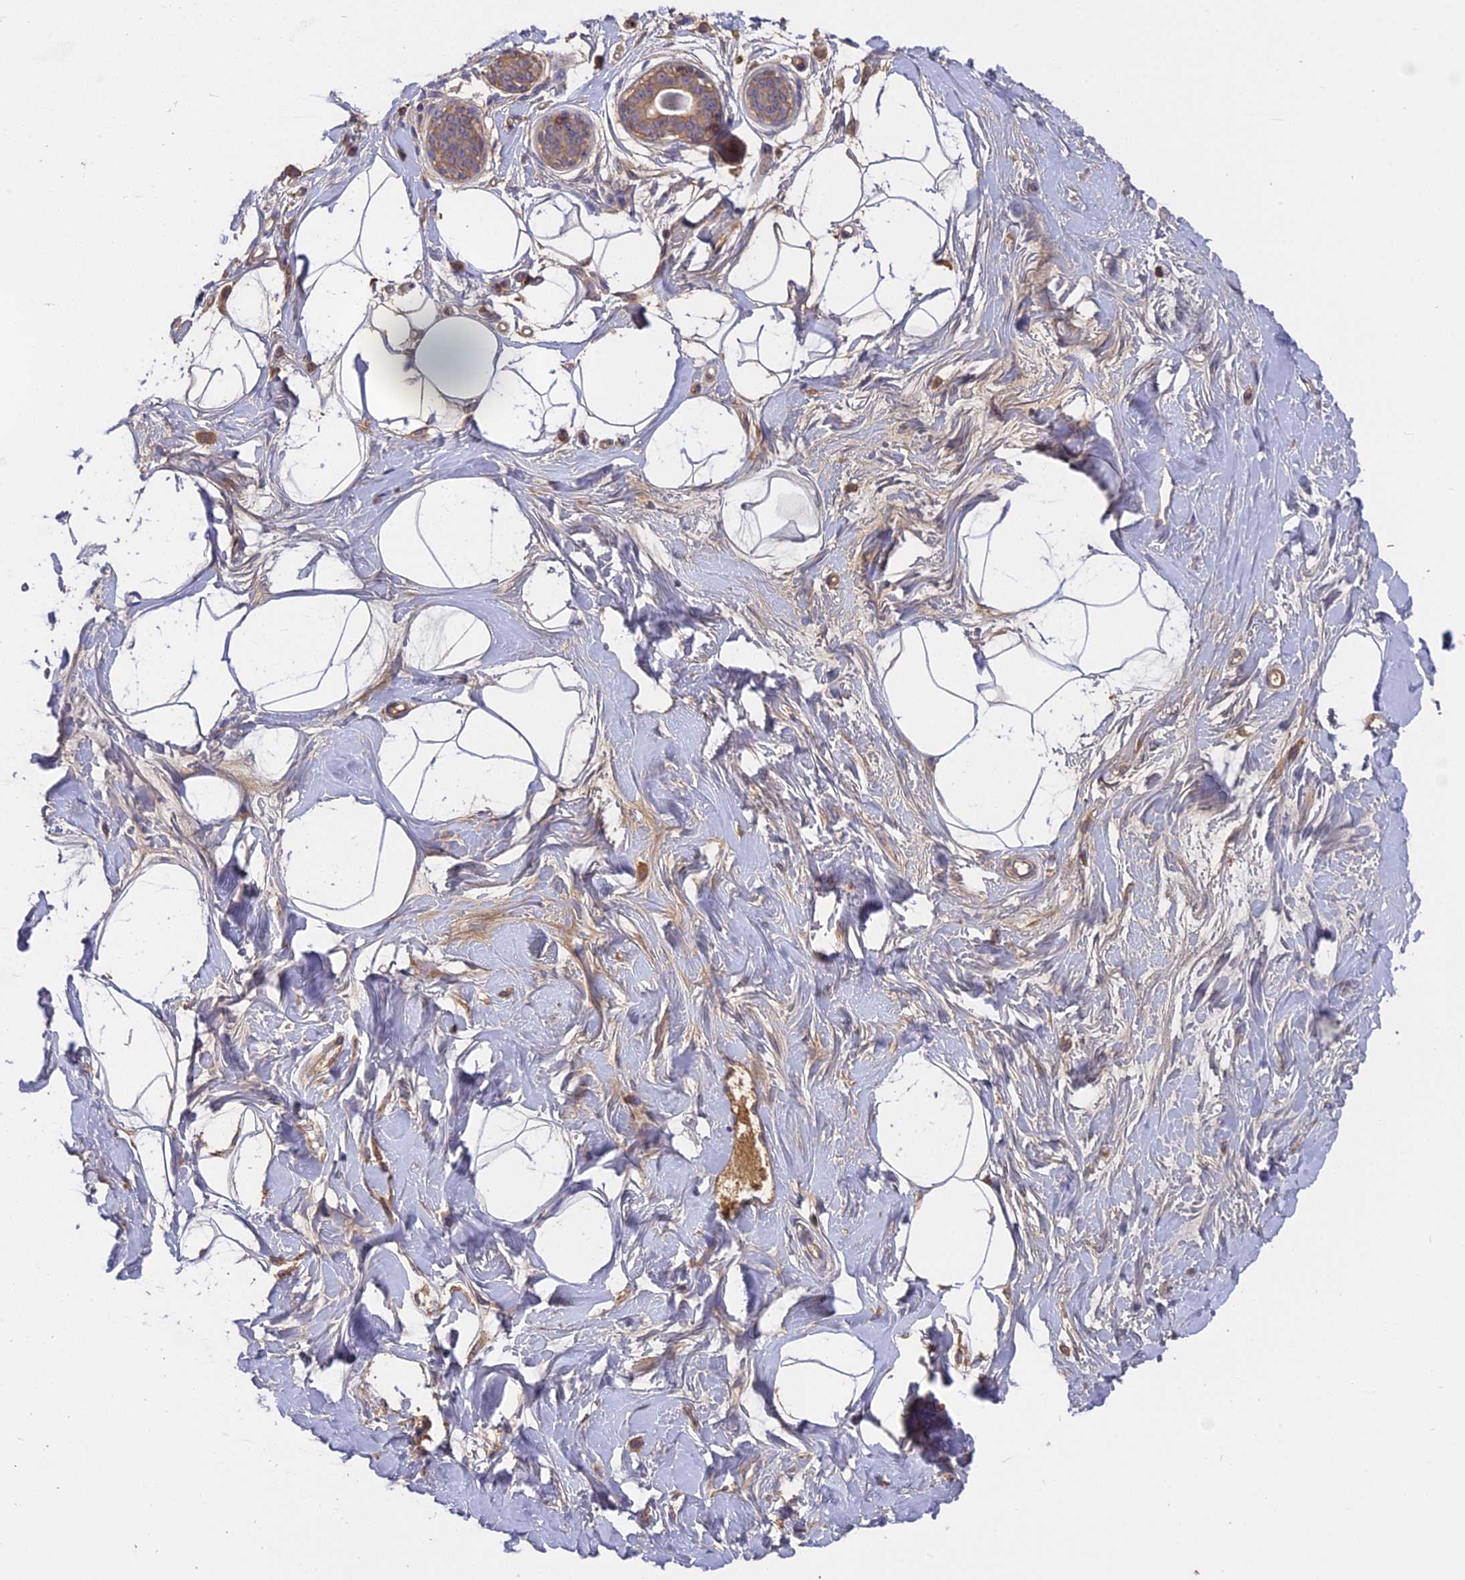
{"staining": {"intensity": "negative", "quantity": "none", "location": "none"}, "tissue": "breast", "cell_type": "Adipocytes", "image_type": "normal", "snomed": [{"axis": "morphology", "description": "Normal tissue, NOS"}, {"axis": "topography", "description": "Breast"}], "caption": "There is no significant expression in adipocytes of breast. (IHC, brightfield microscopy, high magnification).", "gene": "CFAP119", "patient": {"sex": "female", "age": 45}}